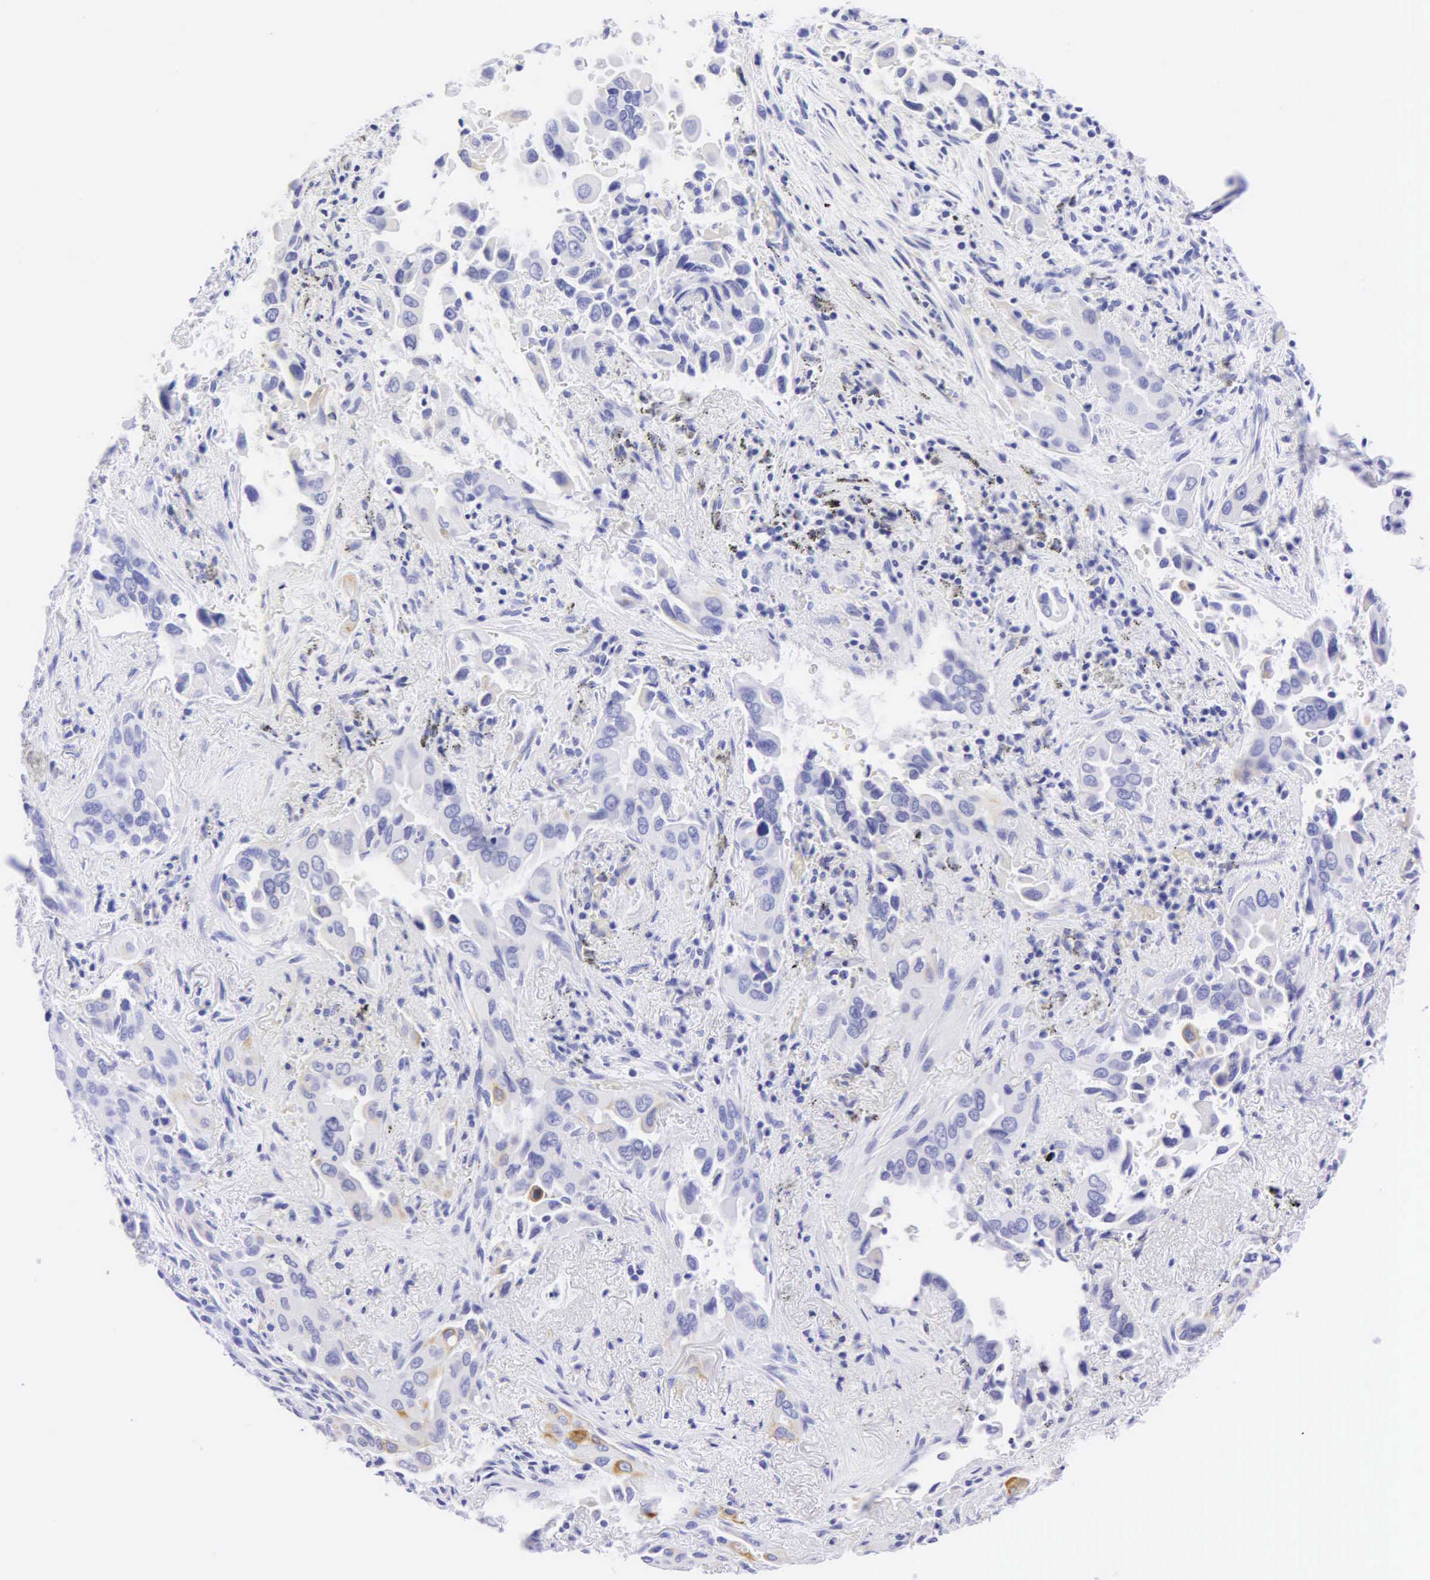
{"staining": {"intensity": "negative", "quantity": "none", "location": "none"}, "tissue": "lung cancer", "cell_type": "Tumor cells", "image_type": "cancer", "snomed": [{"axis": "morphology", "description": "Adenocarcinoma, NOS"}, {"axis": "topography", "description": "Lung"}], "caption": "Lung adenocarcinoma stained for a protein using IHC displays no expression tumor cells.", "gene": "KRT20", "patient": {"sex": "male", "age": 68}}